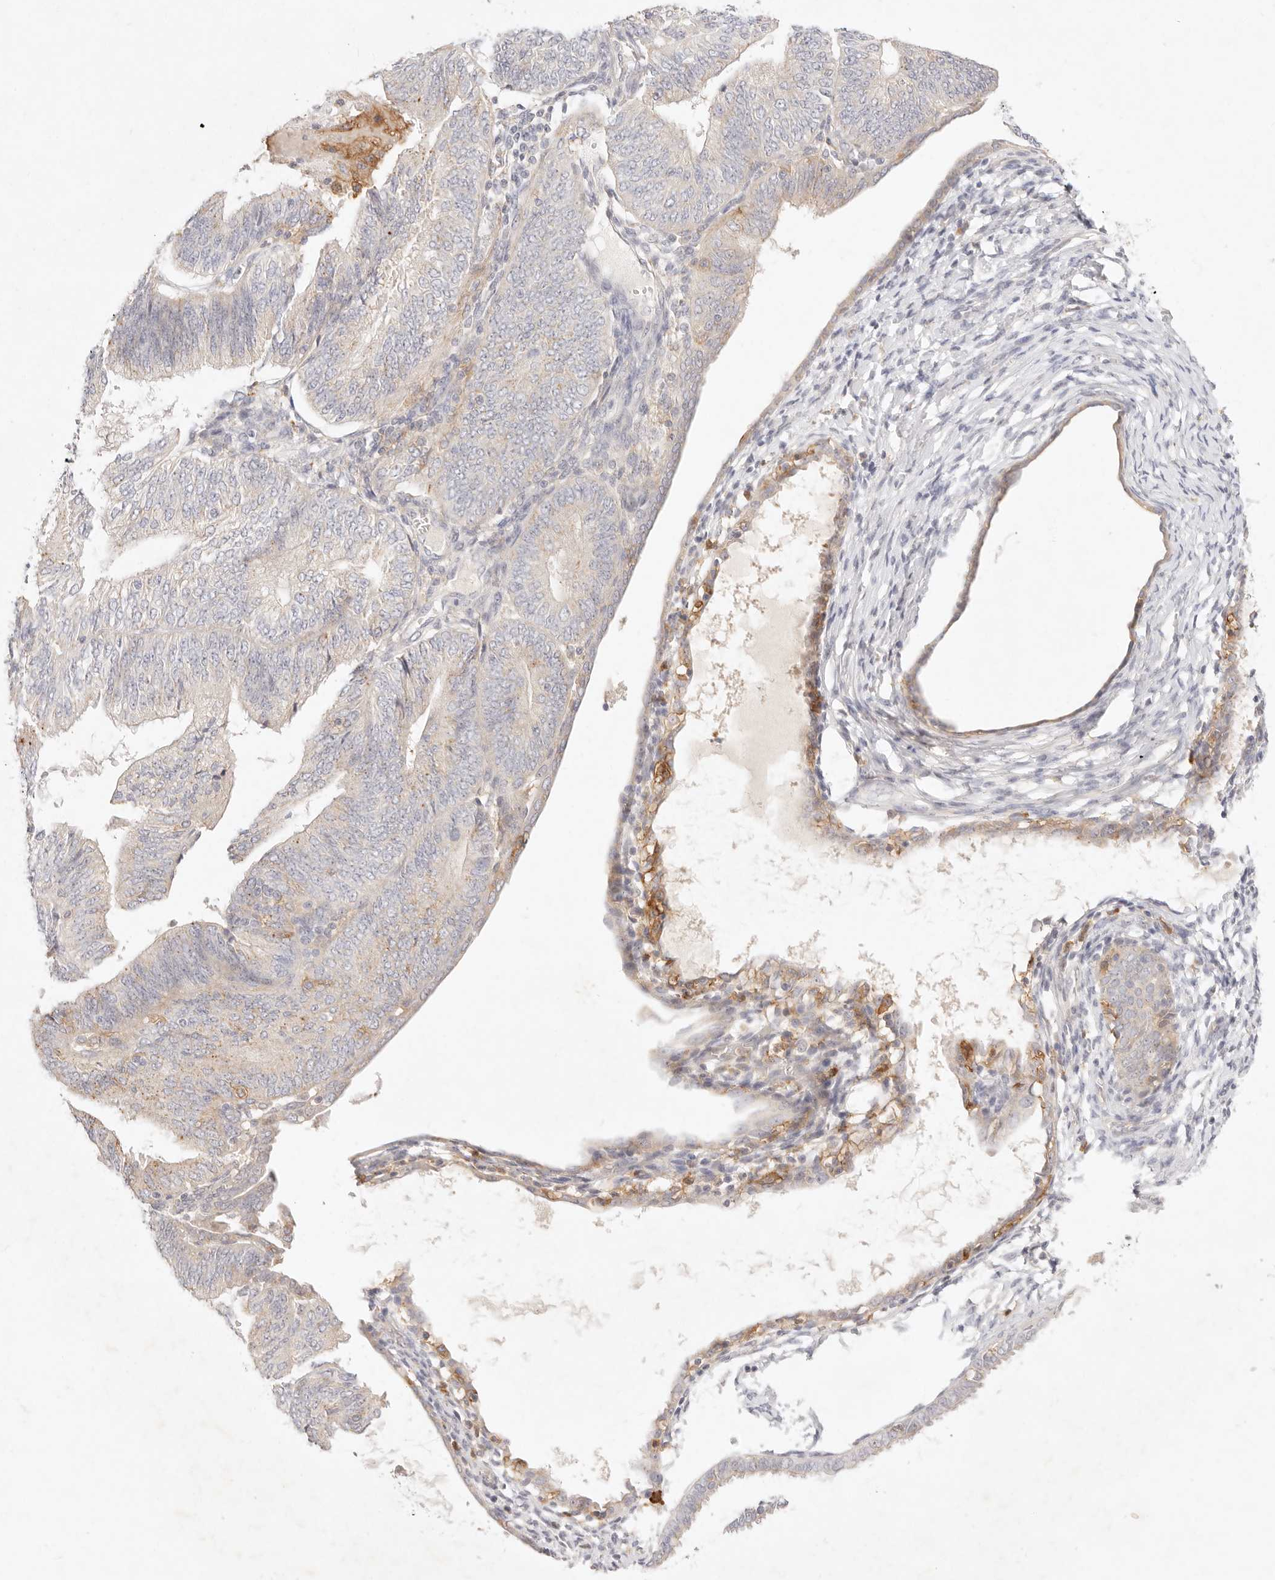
{"staining": {"intensity": "weak", "quantity": "25%-75%", "location": "cytoplasmic/membranous"}, "tissue": "endometrial cancer", "cell_type": "Tumor cells", "image_type": "cancer", "snomed": [{"axis": "morphology", "description": "Adenocarcinoma, NOS"}, {"axis": "topography", "description": "Endometrium"}], "caption": "Brown immunohistochemical staining in human endometrial adenocarcinoma displays weak cytoplasmic/membranous positivity in approximately 25%-75% of tumor cells.", "gene": "GPR84", "patient": {"sex": "female", "age": 58}}